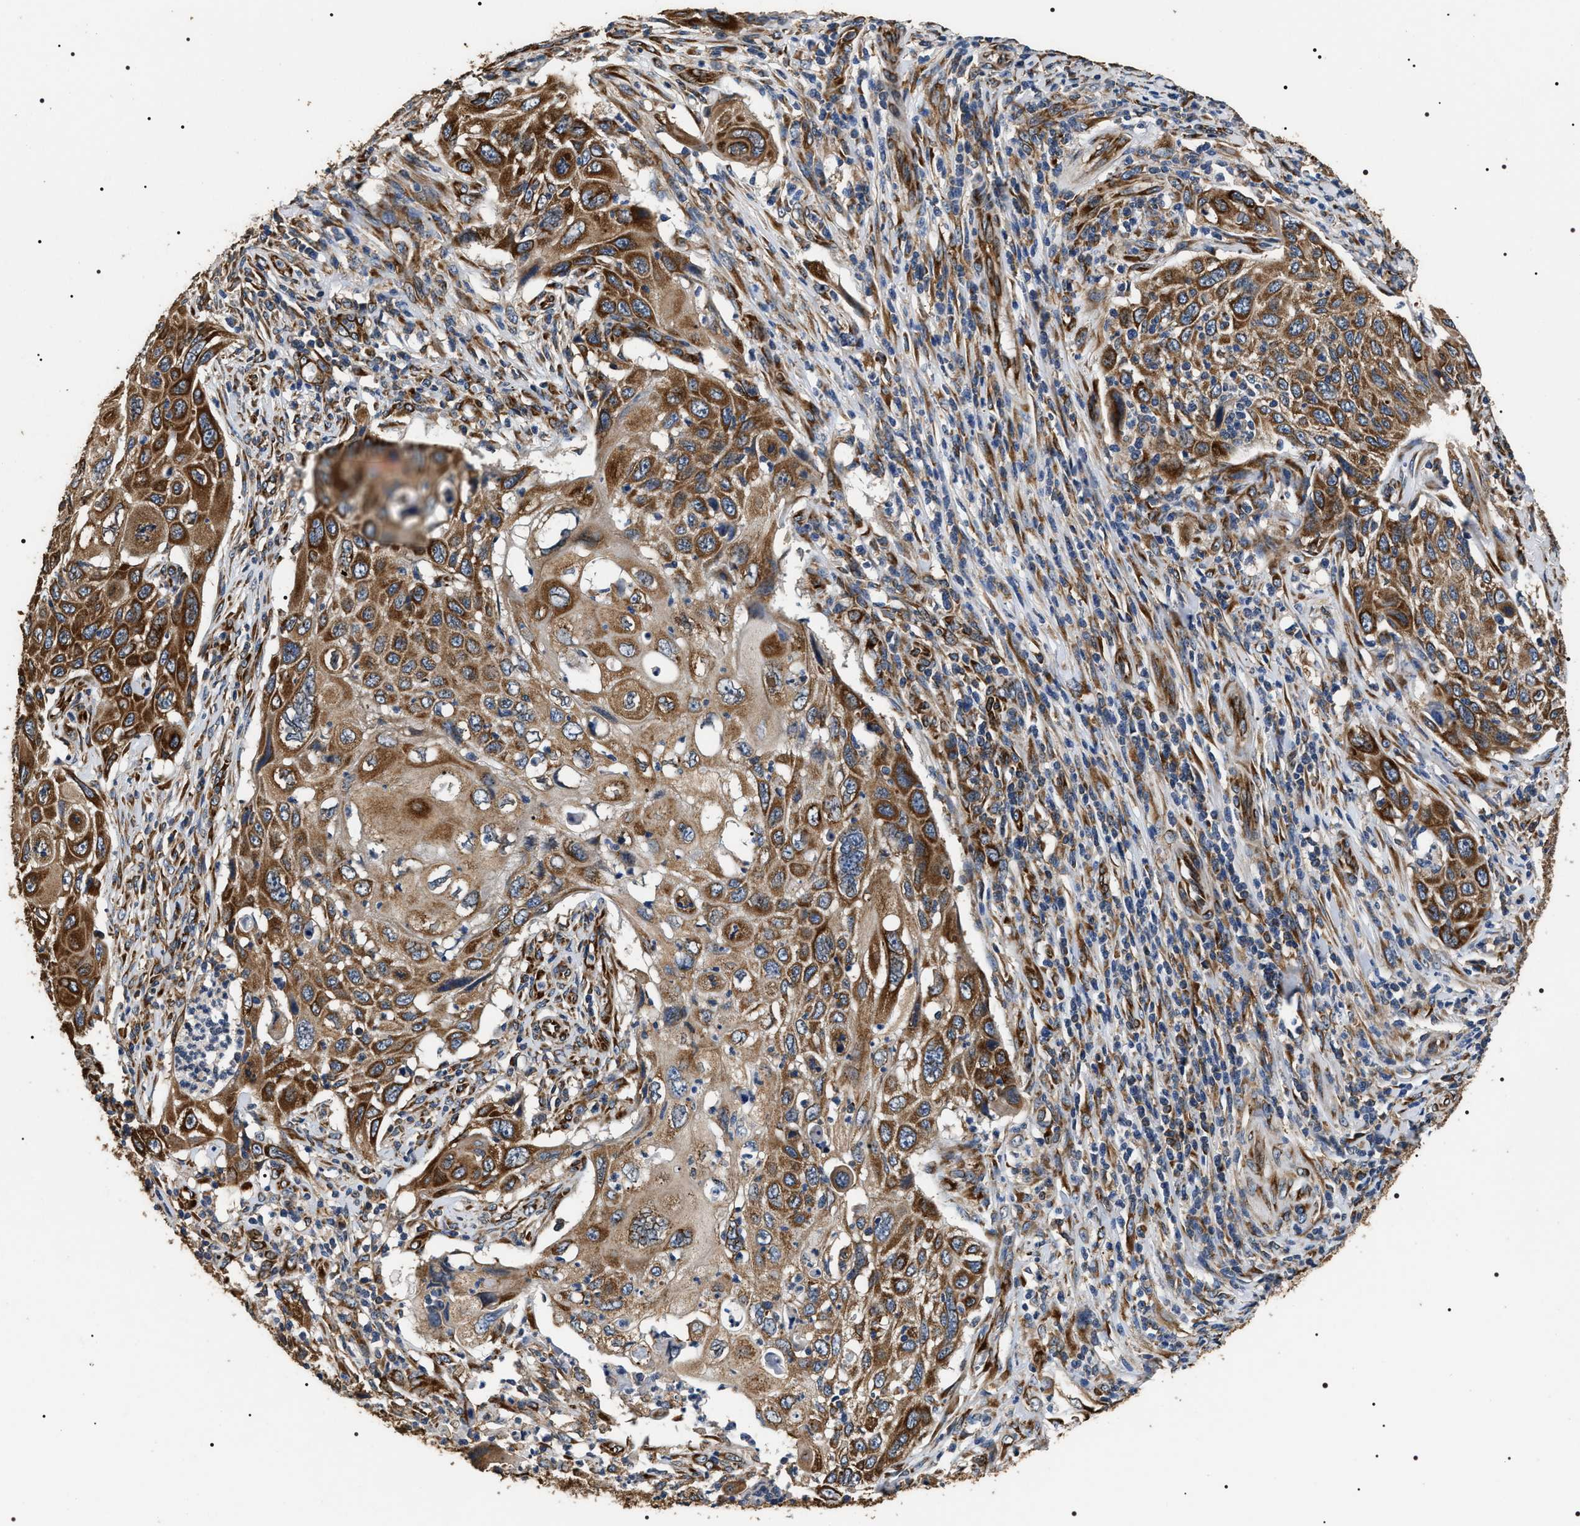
{"staining": {"intensity": "strong", "quantity": ">75%", "location": "cytoplasmic/membranous"}, "tissue": "cervical cancer", "cell_type": "Tumor cells", "image_type": "cancer", "snomed": [{"axis": "morphology", "description": "Squamous cell carcinoma, NOS"}, {"axis": "topography", "description": "Cervix"}], "caption": "Squamous cell carcinoma (cervical) stained for a protein (brown) displays strong cytoplasmic/membranous positive expression in about >75% of tumor cells.", "gene": "KTN1", "patient": {"sex": "female", "age": 70}}